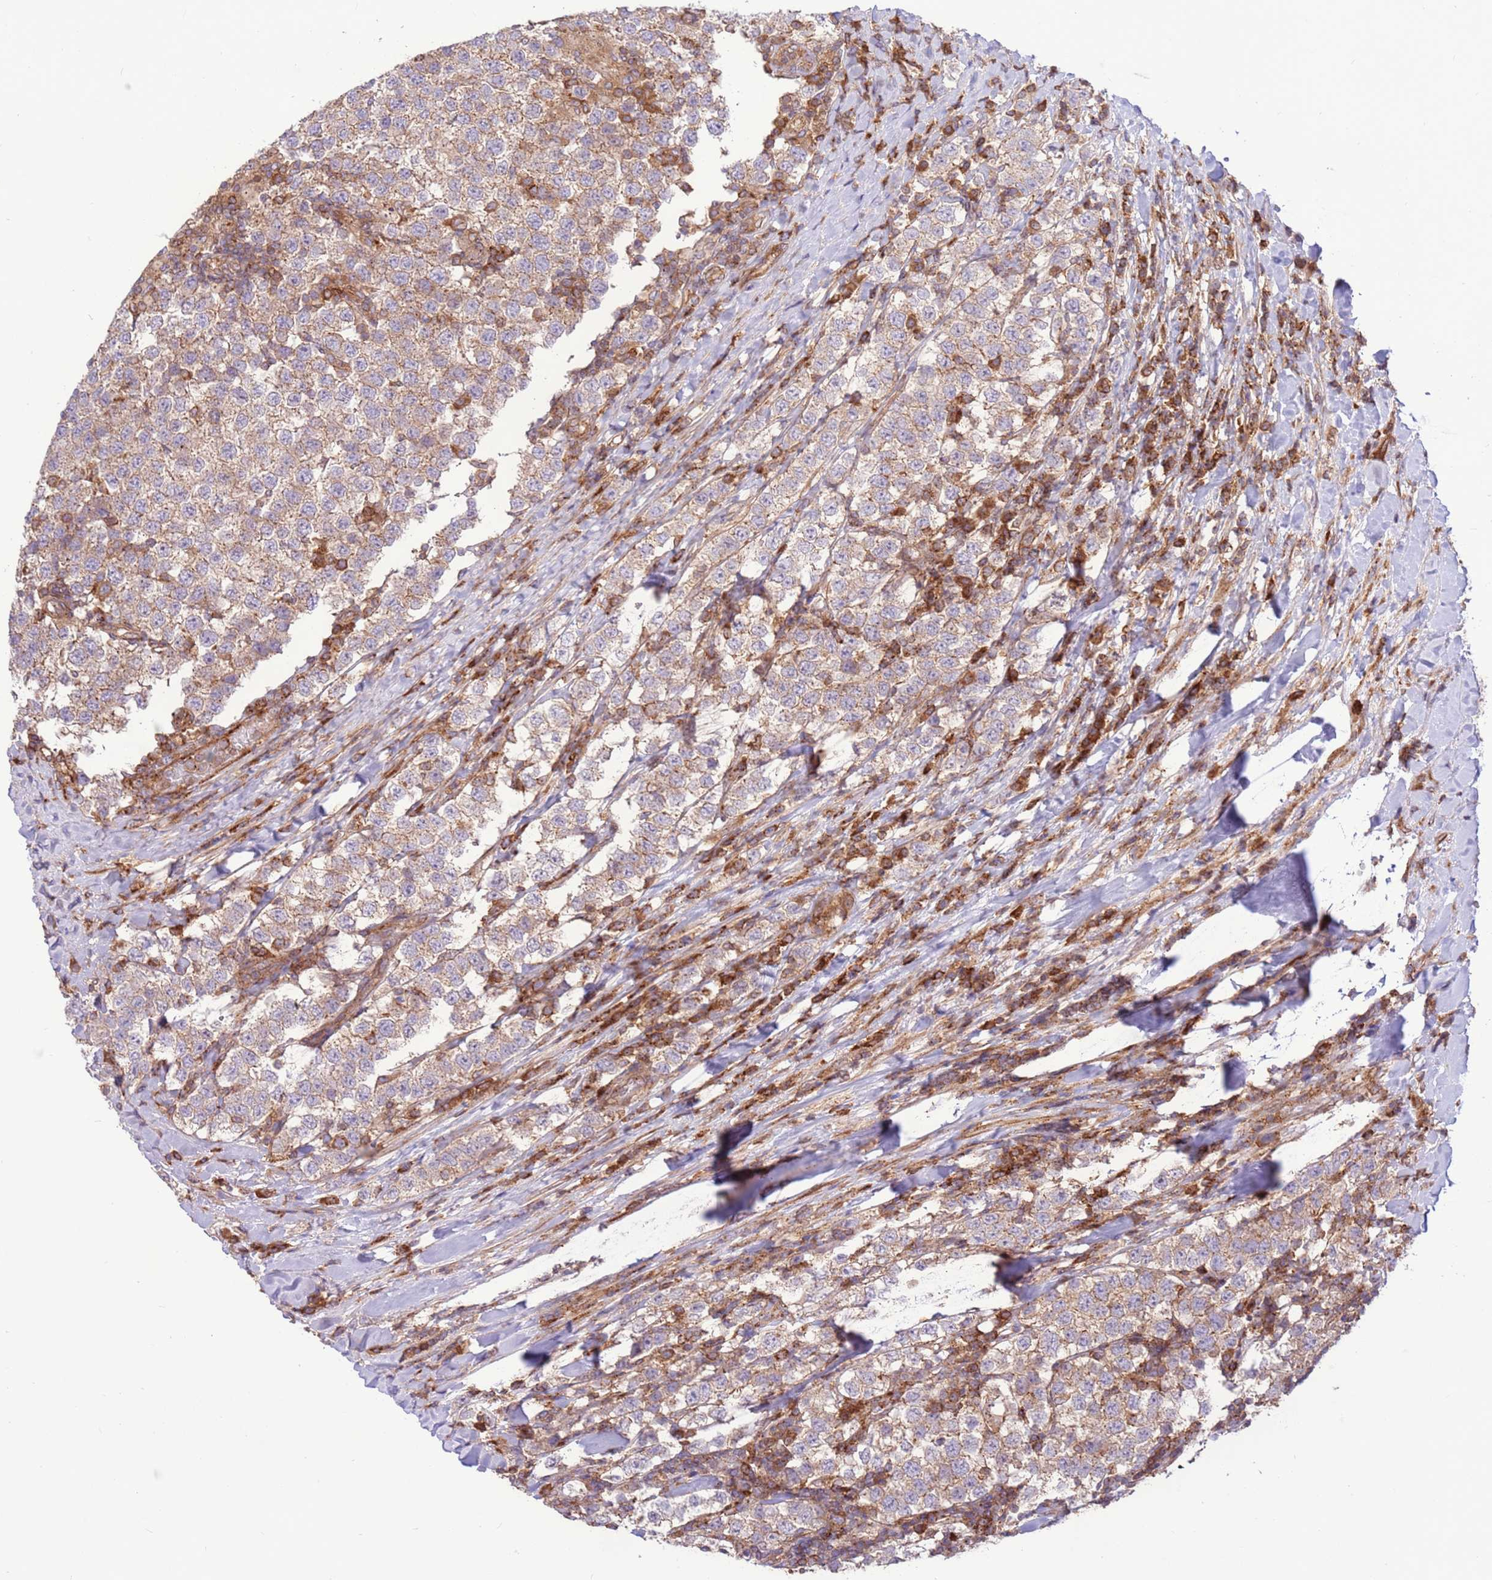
{"staining": {"intensity": "weak", "quantity": ">75%", "location": "cytoplasmic/membranous"}, "tissue": "testis cancer", "cell_type": "Tumor cells", "image_type": "cancer", "snomed": [{"axis": "morphology", "description": "Seminoma, NOS"}, {"axis": "topography", "description": "Testis"}], "caption": "A brown stain labels weak cytoplasmic/membranous staining of a protein in testis cancer tumor cells.", "gene": "DDX19B", "patient": {"sex": "male", "age": 34}}